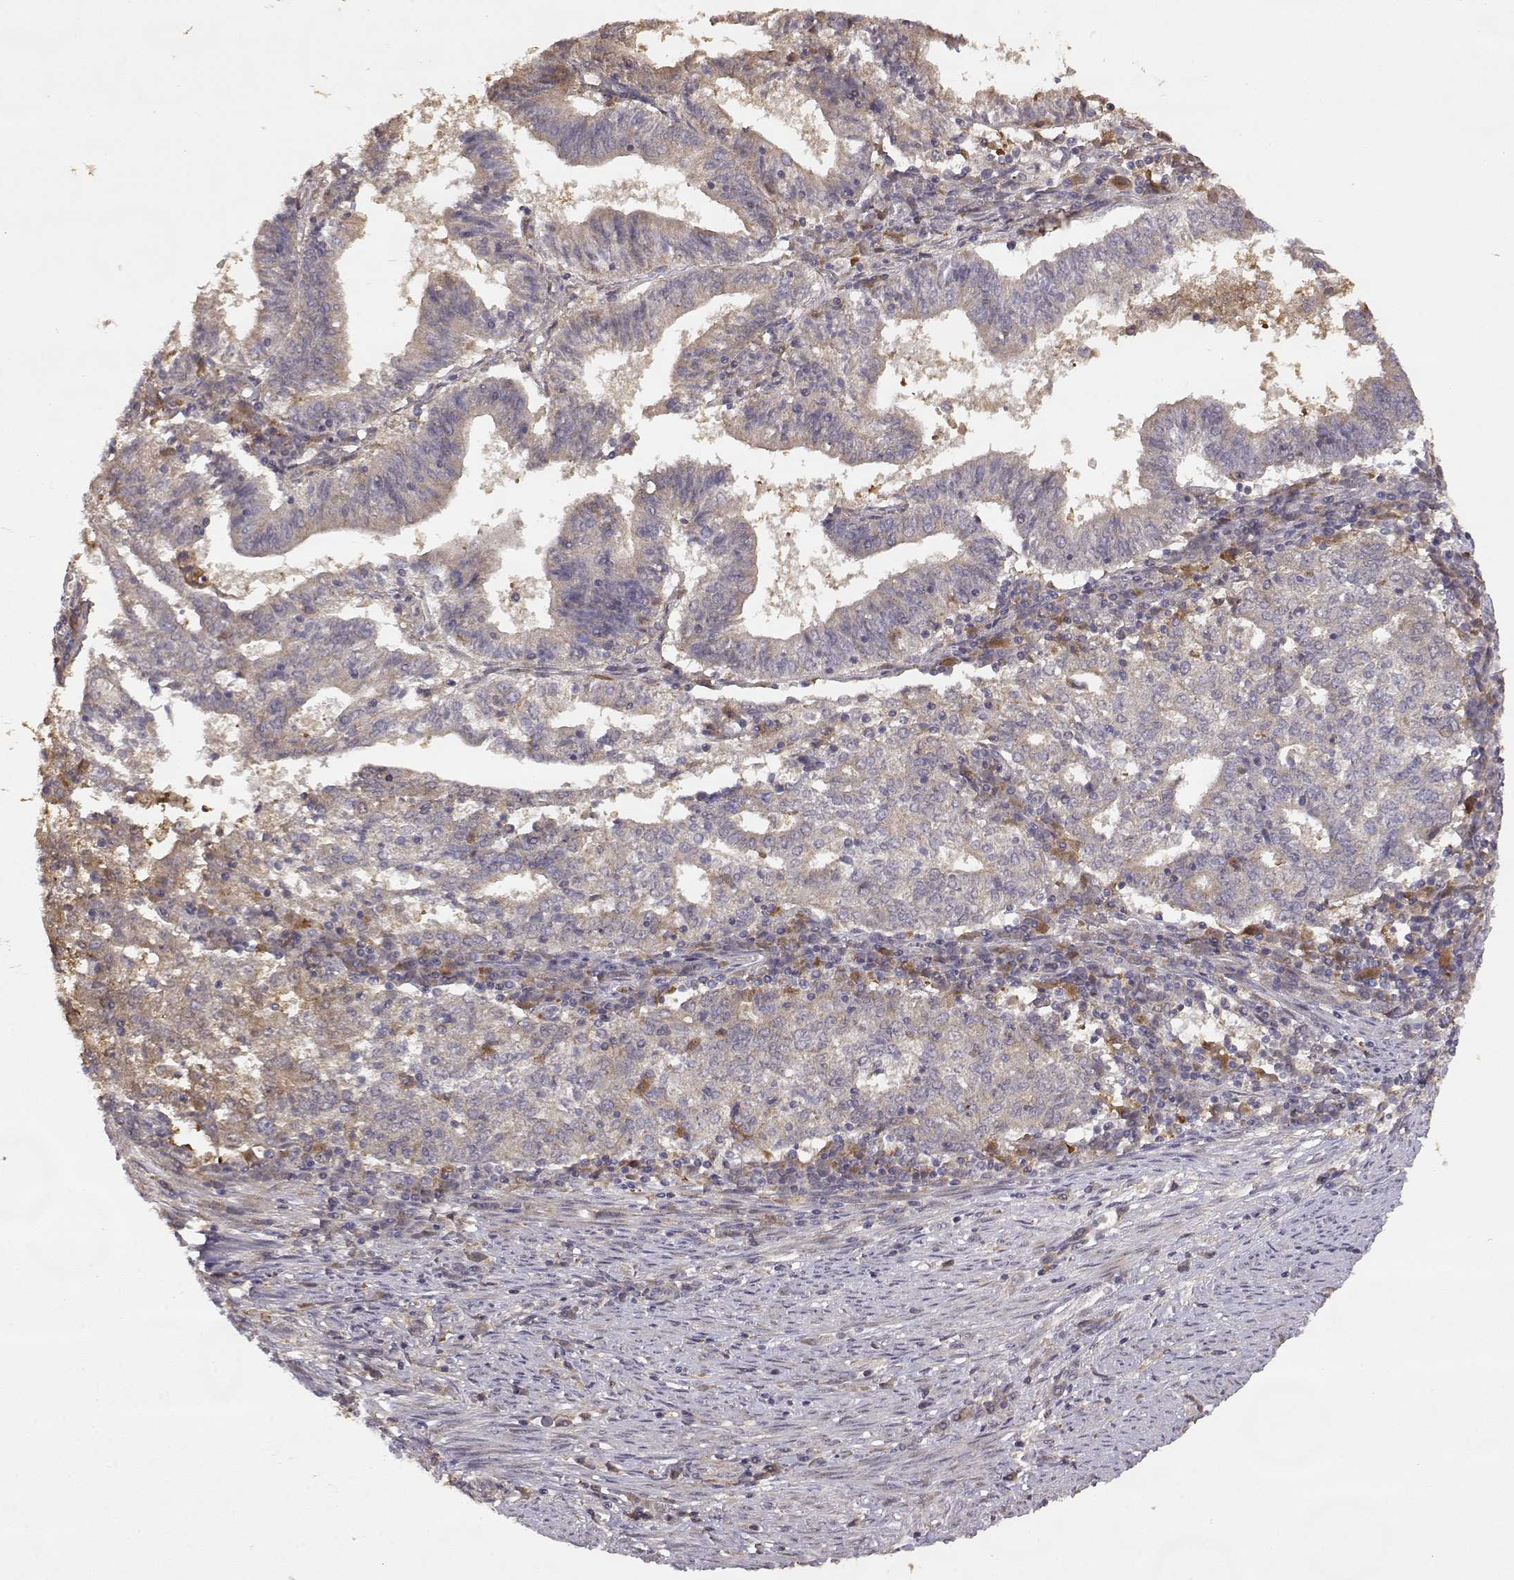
{"staining": {"intensity": "weak", "quantity": ">75%", "location": "cytoplasmic/membranous"}, "tissue": "endometrial cancer", "cell_type": "Tumor cells", "image_type": "cancer", "snomed": [{"axis": "morphology", "description": "Adenocarcinoma, NOS"}, {"axis": "topography", "description": "Endometrium"}], "caption": "Immunohistochemistry photomicrograph of endometrial cancer (adenocarcinoma) stained for a protein (brown), which displays low levels of weak cytoplasmic/membranous staining in about >75% of tumor cells.", "gene": "CRIM1", "patient": {"sex": "female", "age": 82}}